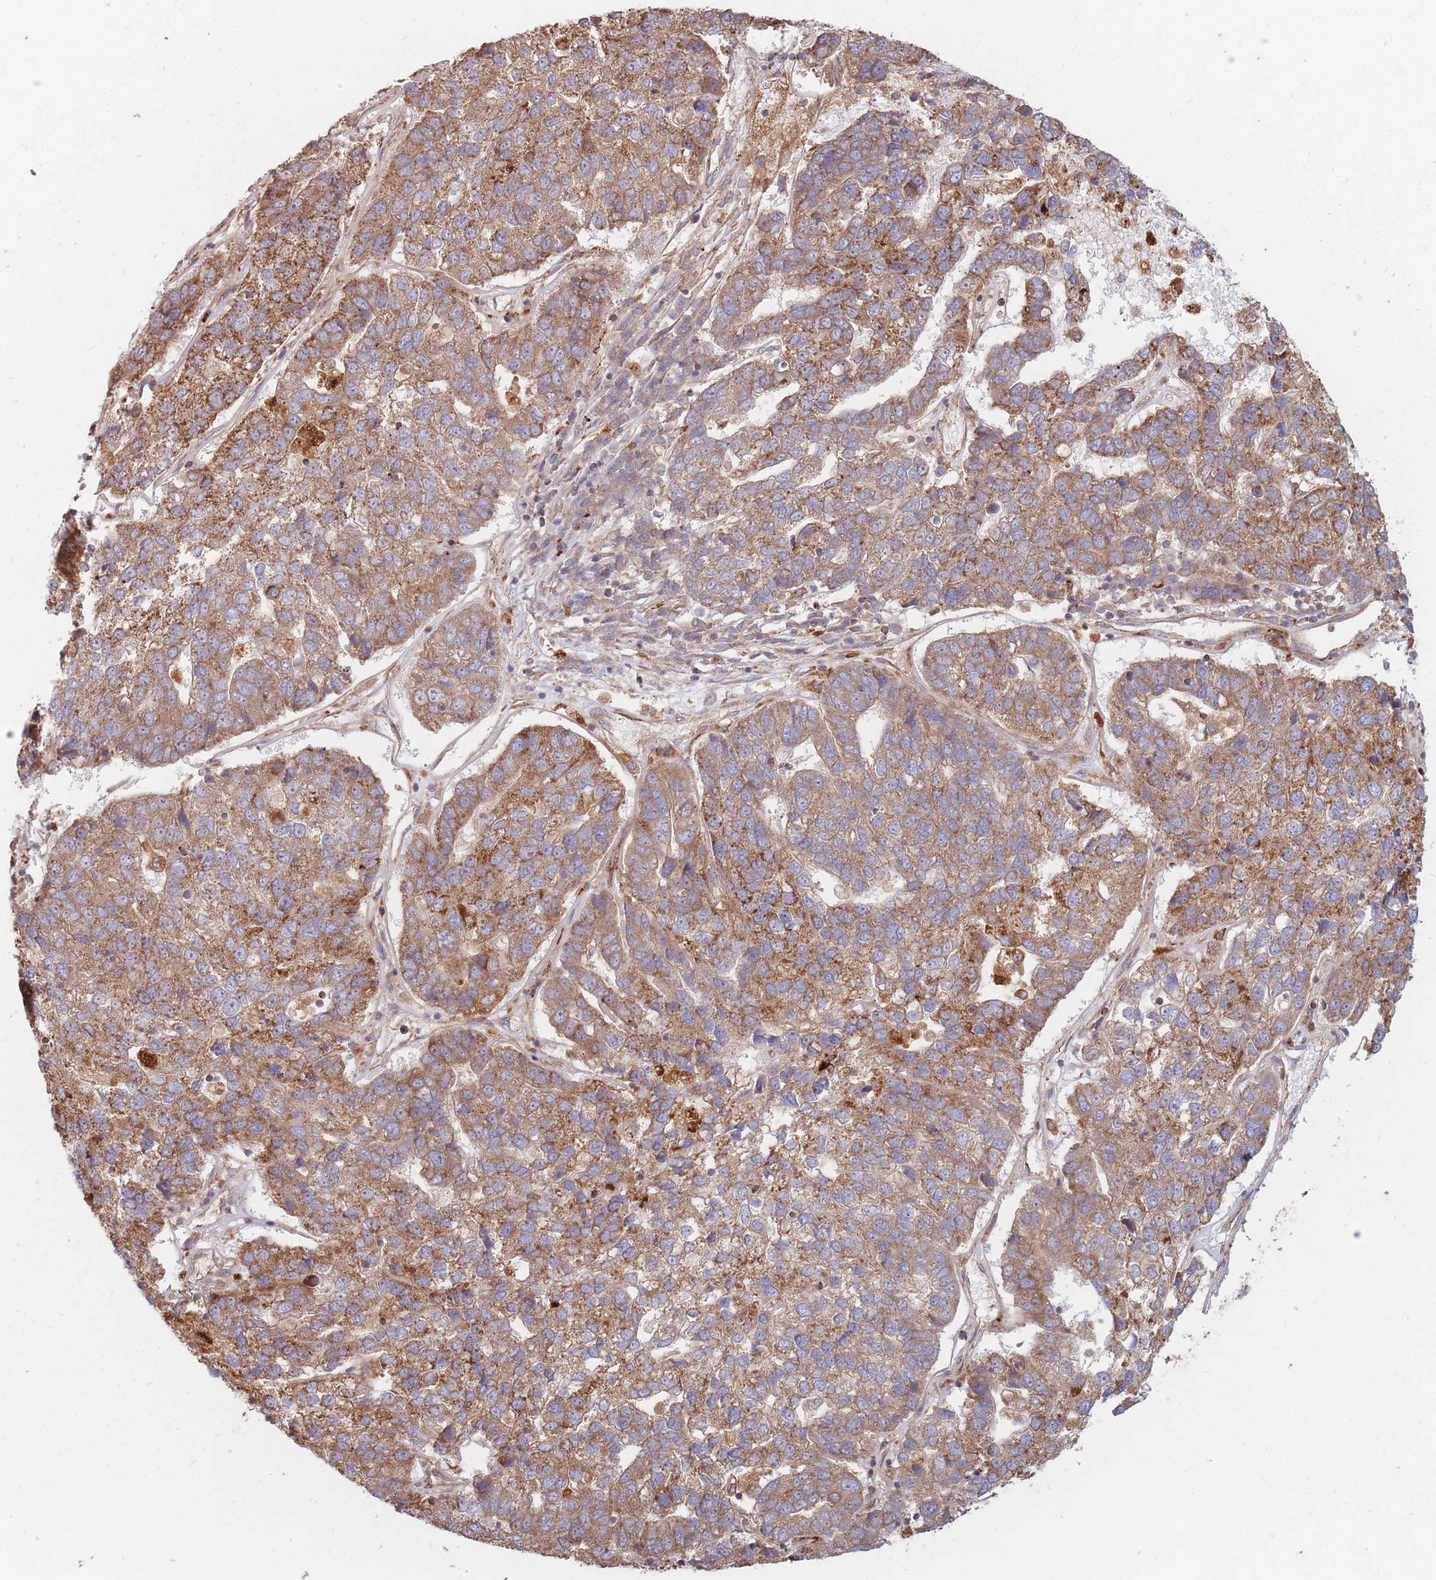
{"staining": {"intensity": "moderate", "quantity": ">75%", "location": "cytoplasmic/membranous"}, "tissue": "pancreatic cancer", "cell_type": "Tumor cells", "image_type": "cancer", "snomed": [{"axis": "morphology", "description": "Adenocarcinoma, NOS"}, {"axis": "topography", "description": "Pancreas"}], "caption": "A histopathology image of human pancreatic adenocarcinoma stained for a protein displays moderate cytoplasmic/membranous brown staining in tumor cells.", "gene": "RASSF2", "patient": {"sex": "female", "age": 61}}